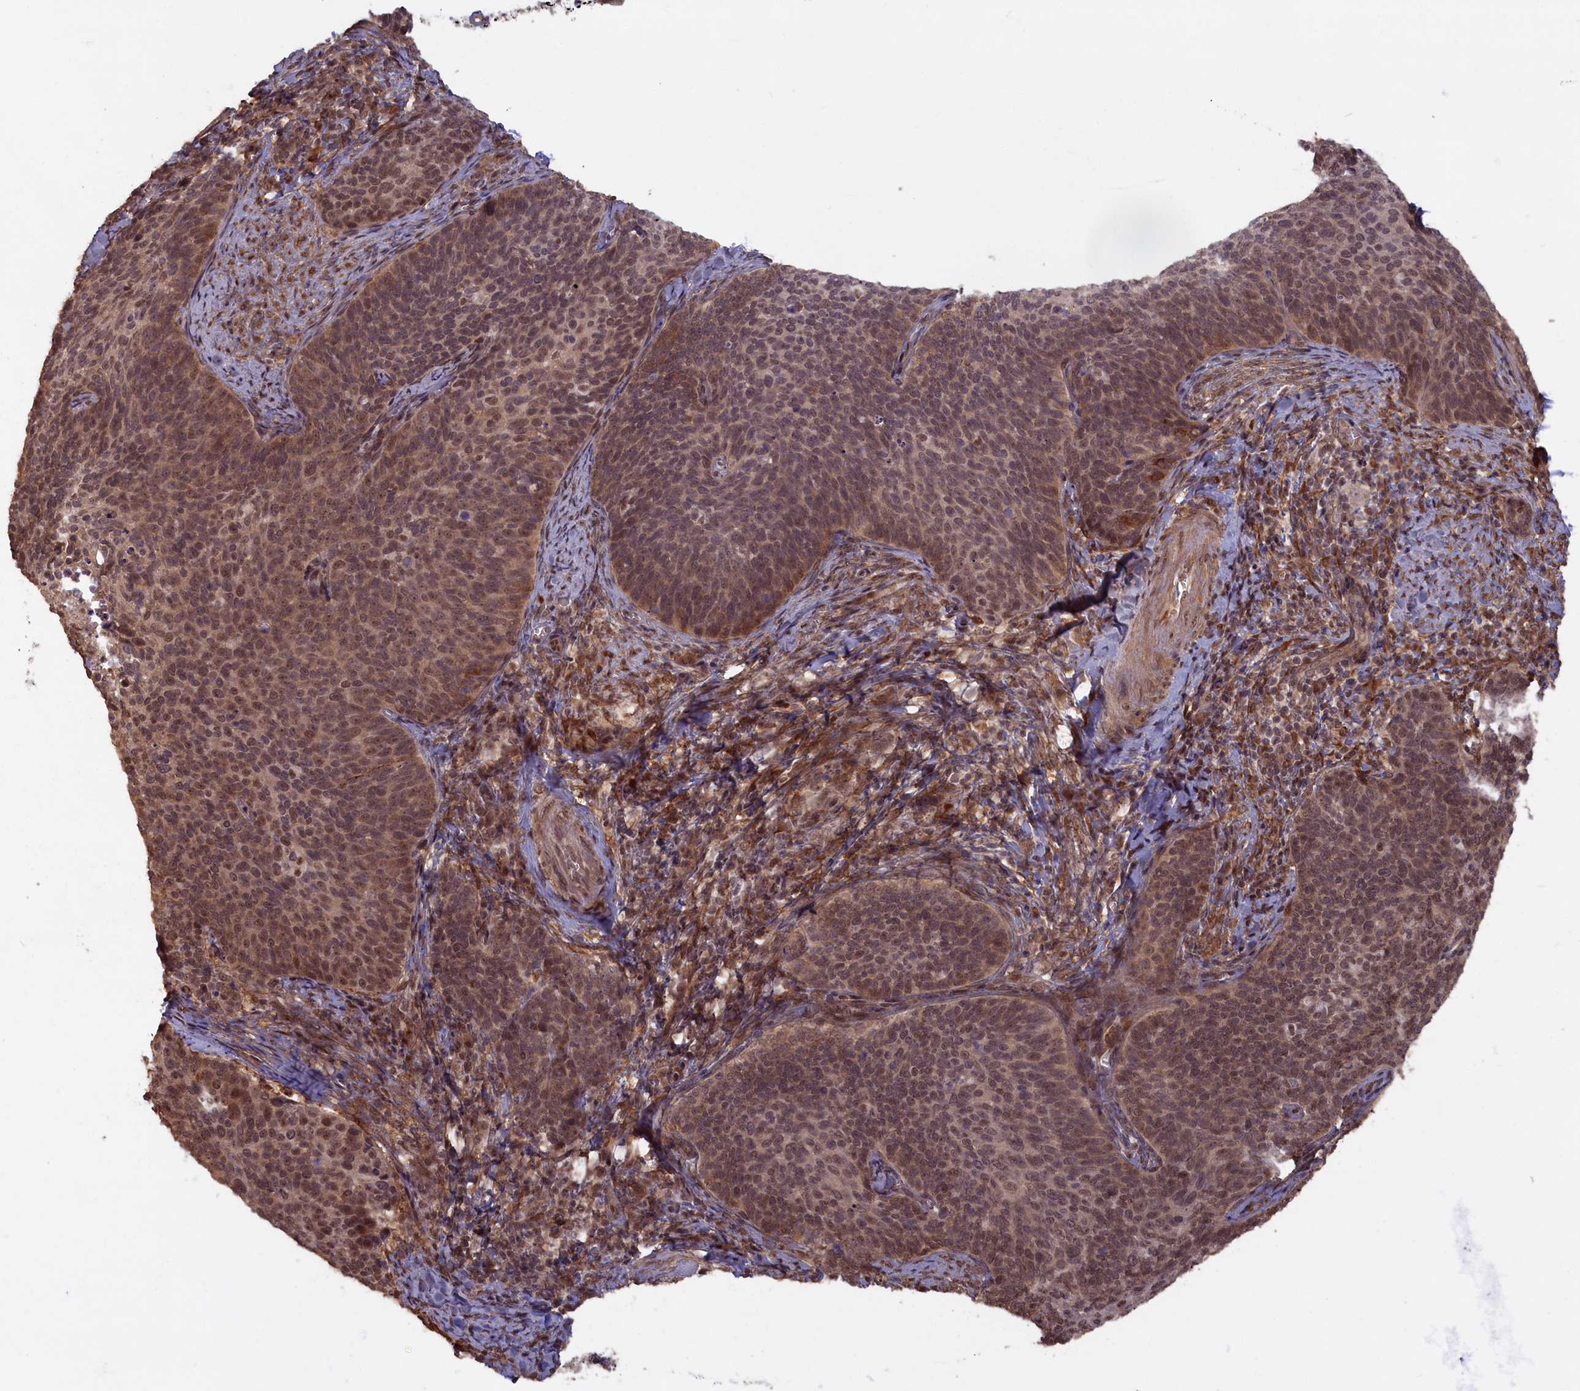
{"staining": {"intensity": "moderate", "quantity": ">75%", "location": "cytoplasmic/membranous,nuclear"}, "tissue": "cervical cancer", "cell_type": "Tumor cells", "image_type": "cancer", "snomed": [{"axis": "morphology", "description": "Normal tissue, NOS"}, {"axis": "morphology", "description": "Squamous cell carcinoma, NOS"}, {"axis": "topography", "description": "Cervix"}], "caption": "IHC photomicrograph of neoplastic tissue: human cervical cancer stained using immunohistochemistry (IHC) shows medium levels of moderate protein expression localized specifically in the cytoplasmic/membranous and nuclear of tumor cells, appearing as a cytoplasmic/membranous and nuclear brown color.", "gene": "HIF3A", "patient": {"sex": "female", "age": 39}}